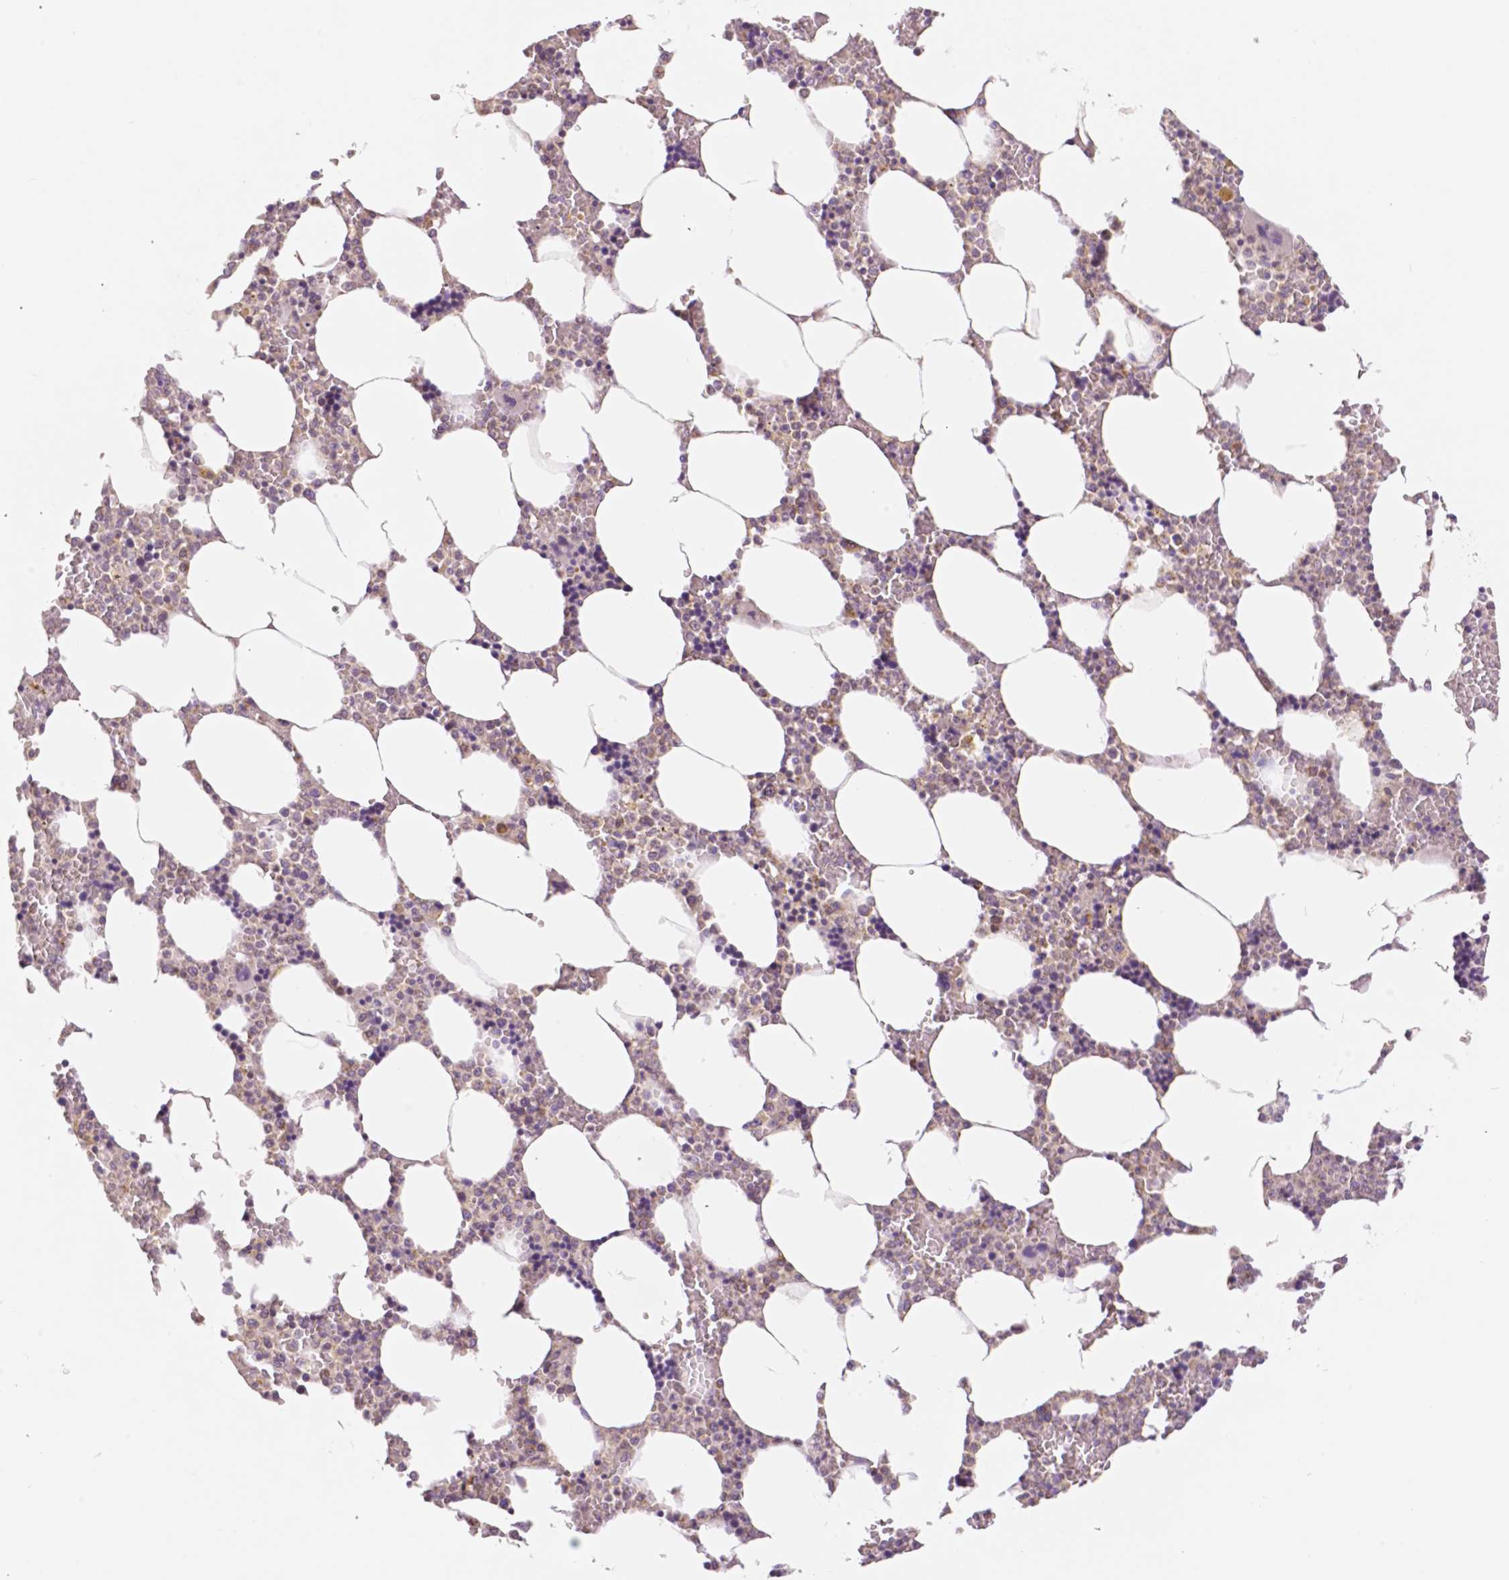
{"staining": {"intensity": "negative", "quantity": "none", "location": "none"}, "tissue": "bone marrow", "cell_type": "Hematopoietic cells", "image_type": "normal", "snomed": [{"axis": "morphology", "description": "Normal tissue, NOS"}, {"axis": "topography", "description": "Bone marrow"}], "caption": "Hematopoietic cells are negative for brown protein staining in benign bone marrow. The staining was performed using DAB to visualize the protein expression in brown, while the nuclei were stained in blue with hematoxylin (Magnification: 20x).", "gene": "RHOT1", "patient": {"sex": "male", "age": 64}}